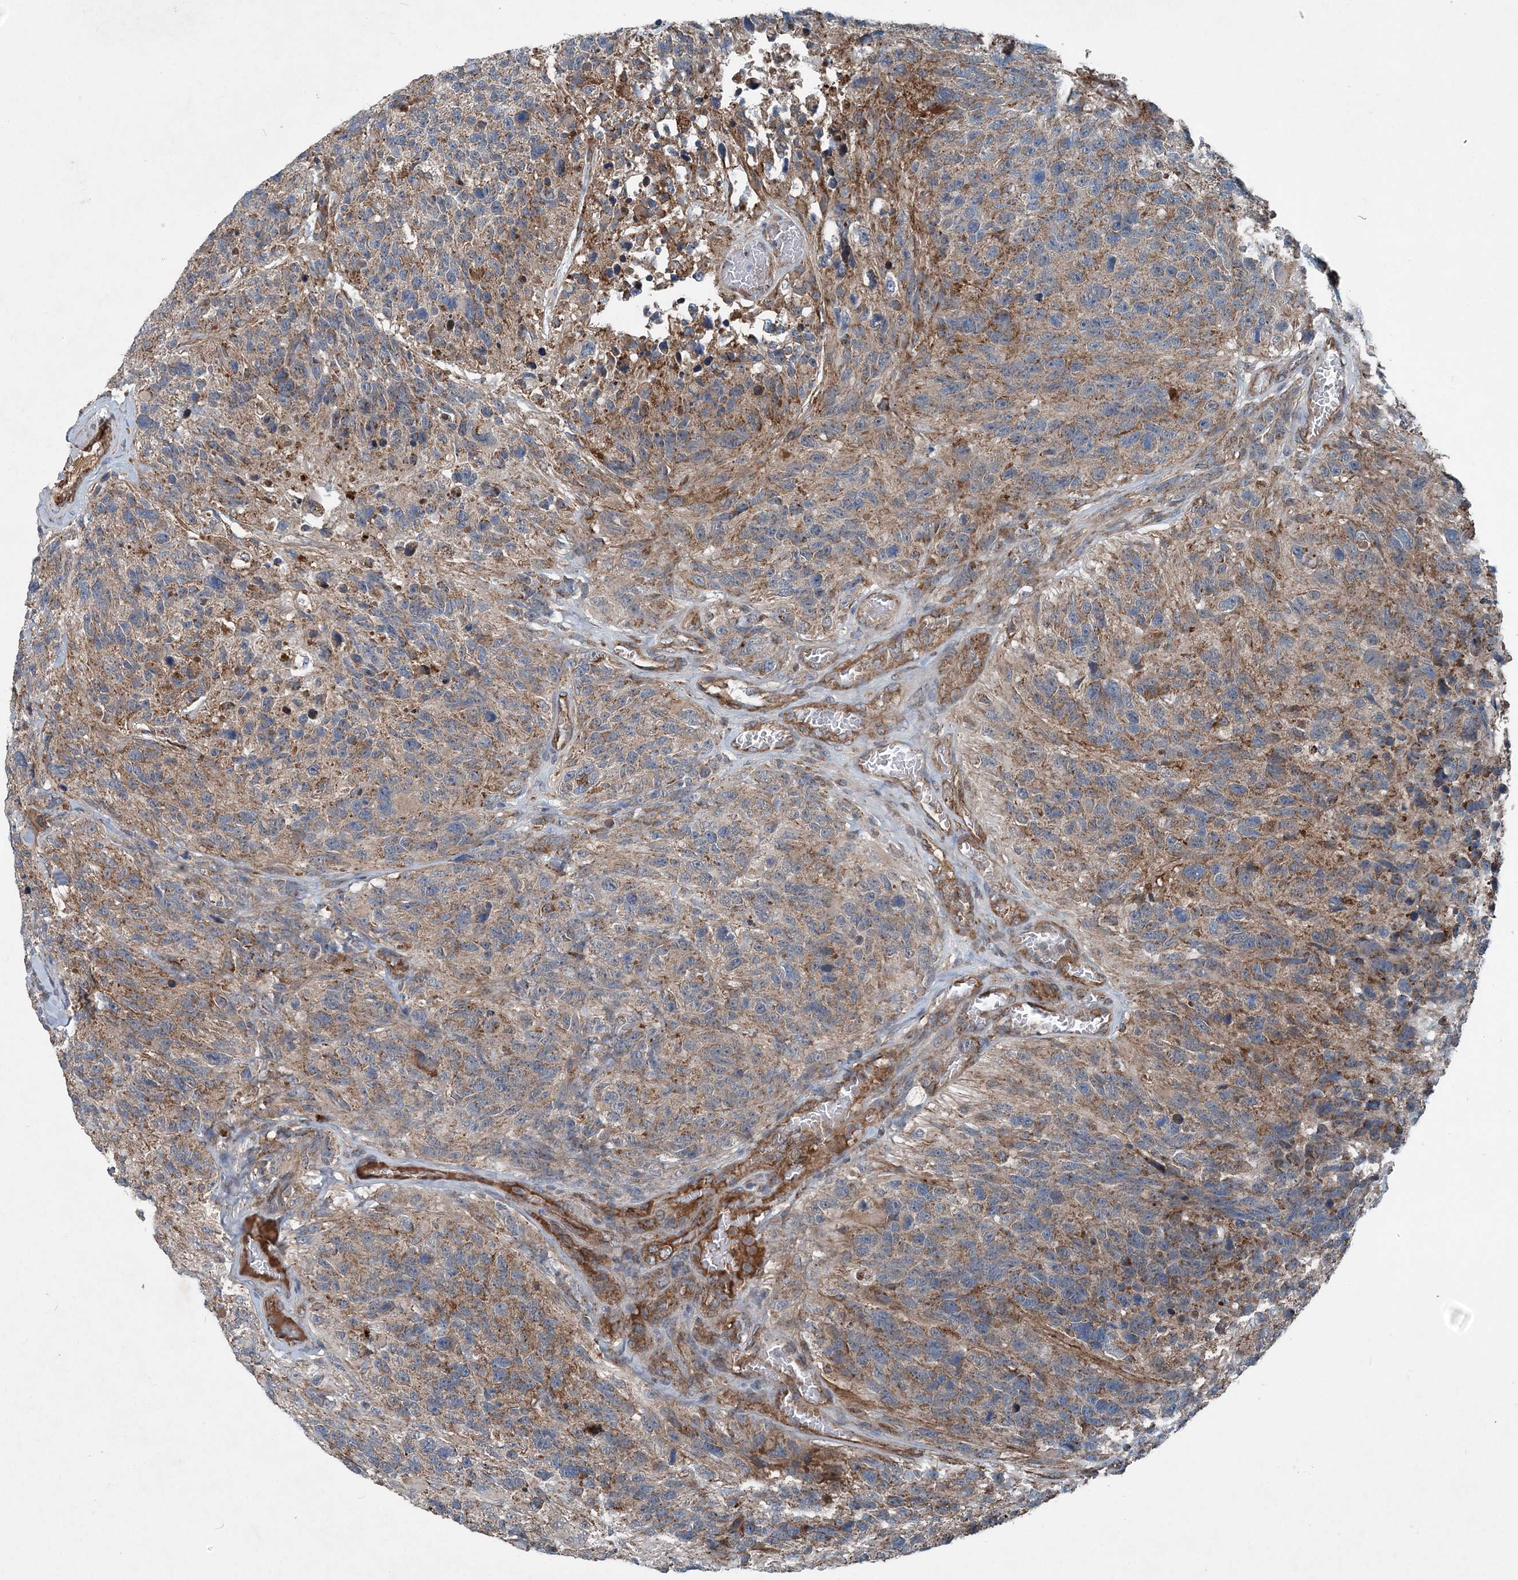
{"staining": {"intensity": "moderate", "quantity": "25%-75%", "location": "cytoplasmic/membranous"}, "tissue": "glioma", "cell_type": "Tumor cells", "image_type": "cancer", "snomed": [{"axis": "morphology", "description": "Glioma, malignant, High grade"}, {"axis": "topography", "description": "Brain"}], "caption": "Glioma was stained to show a protein in brown. There is medium levels of moderate cytoplasmic/membranous positivity in approximately 25%-75% of tumor cells.", "gene": "NDUFA2", "patient": {"sex": "male", "age": 69}}